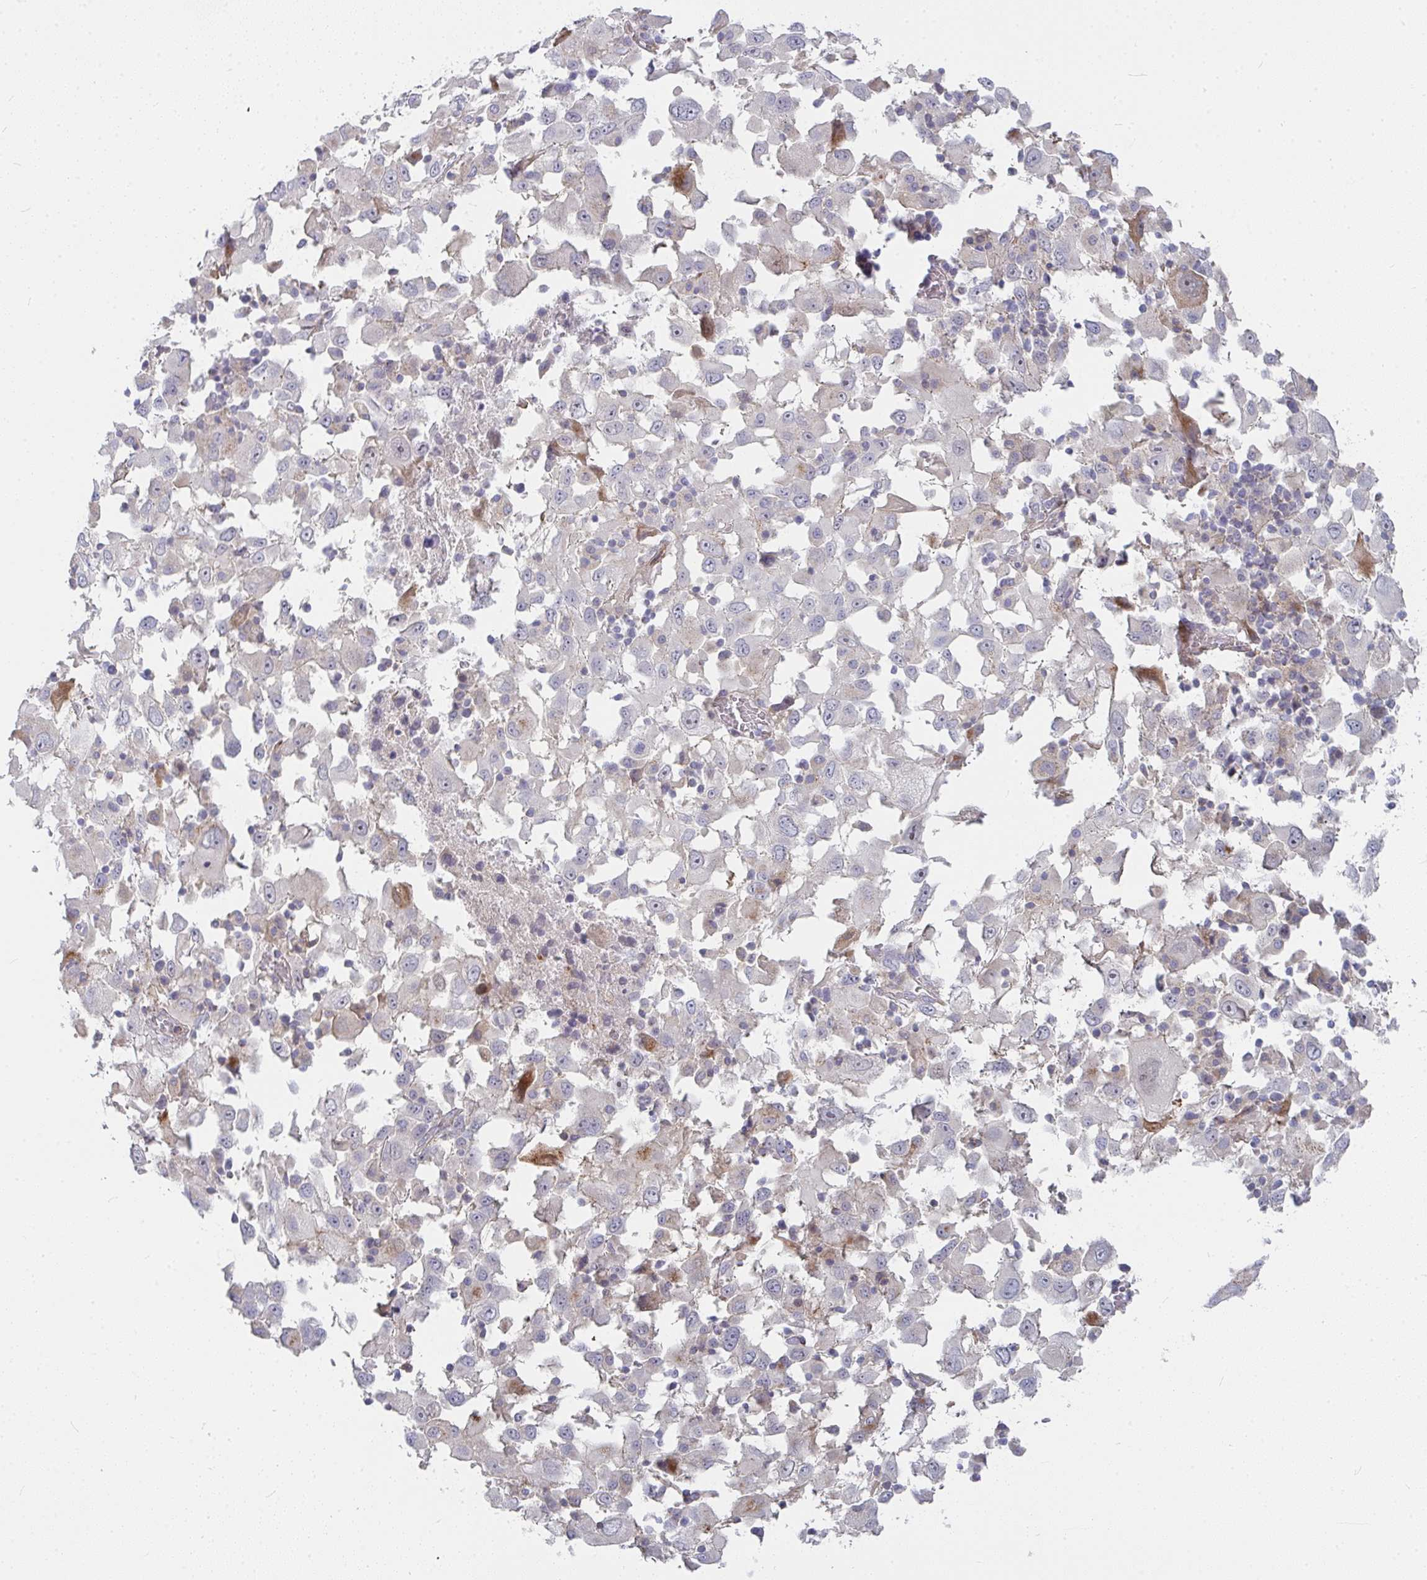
{"staining": {"intensity": "negative", "quantity": "none", "location": "none"}, "tissue": "melanoma", "cell_type": "Tumor cells", "image_type": "cancer", "snomed": [{"axis": "morphology", "description": "Malignant melanoma, Metastatic site"}, {"axis": "topography", "description": "Soft tissue"}], "caption": "Immunohistochemistry (IHC) of malignant melanoma (metastatic site) demonstrates no staining in tumor cells.", "gene": "RHEBL1", "patient": {"sex": "male", "age": 50}}